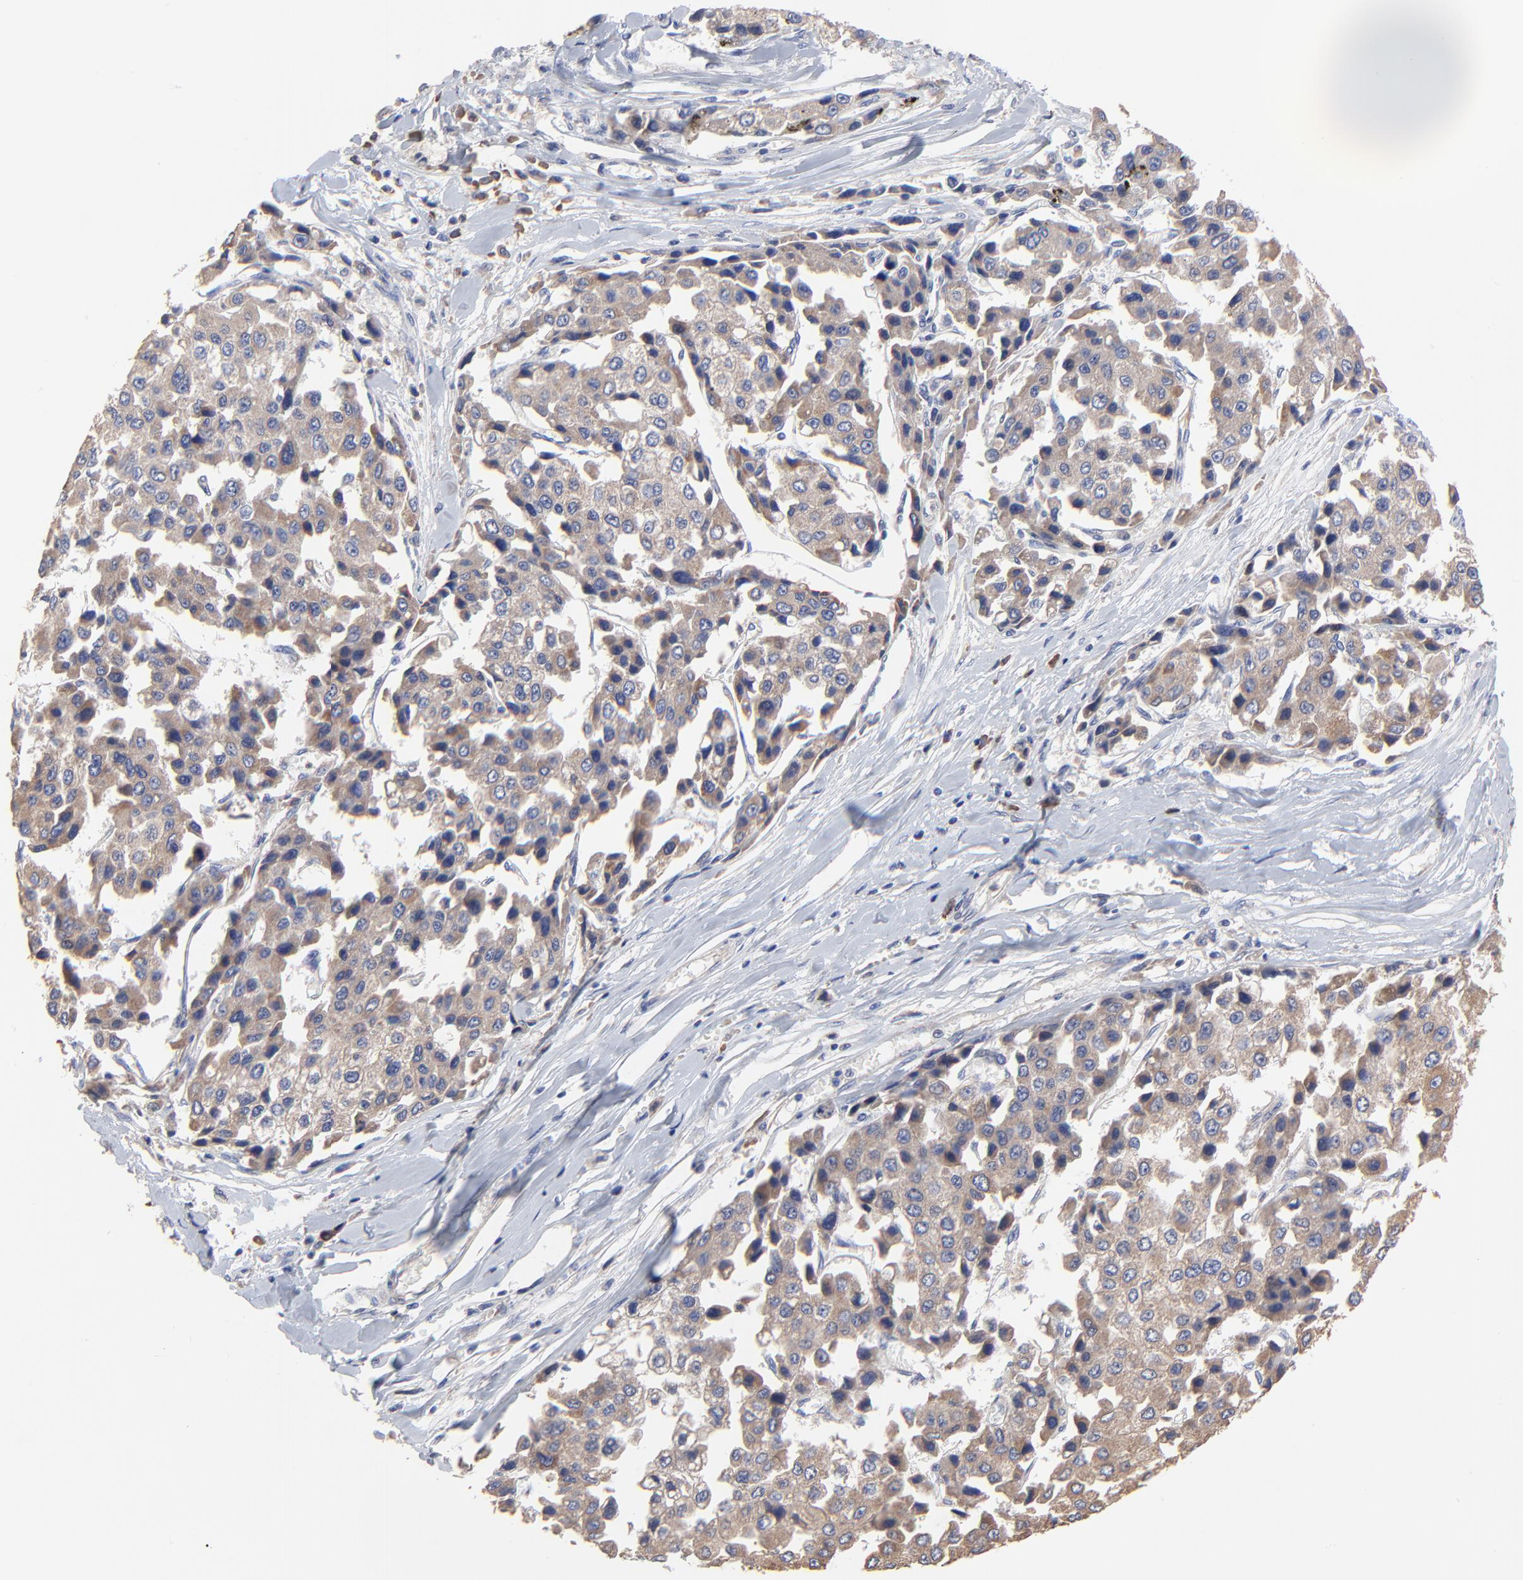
{"staining": {"intensity": "moderate", "quantity": ">75%", "location": "cytoplasmic/membranous"}, "tissue": "liver cancer", "cell_type": "Tumor cells", "image_type": "cancer", "snomed": [{"axis": "morphology", "description": "Carcinoma, Hepatocellular, NOS"}, {"axis": "topography", "description": "Liver"}], "caption": "IHC image of human liver cancer stained for a protein (brown), which demonstrates medium levels of moderate cytoplasmic/membranous staining in about >75% of tumor cells.", "gene": "PPFIBP2", "patient": {"sex": "female", "age": 66}}